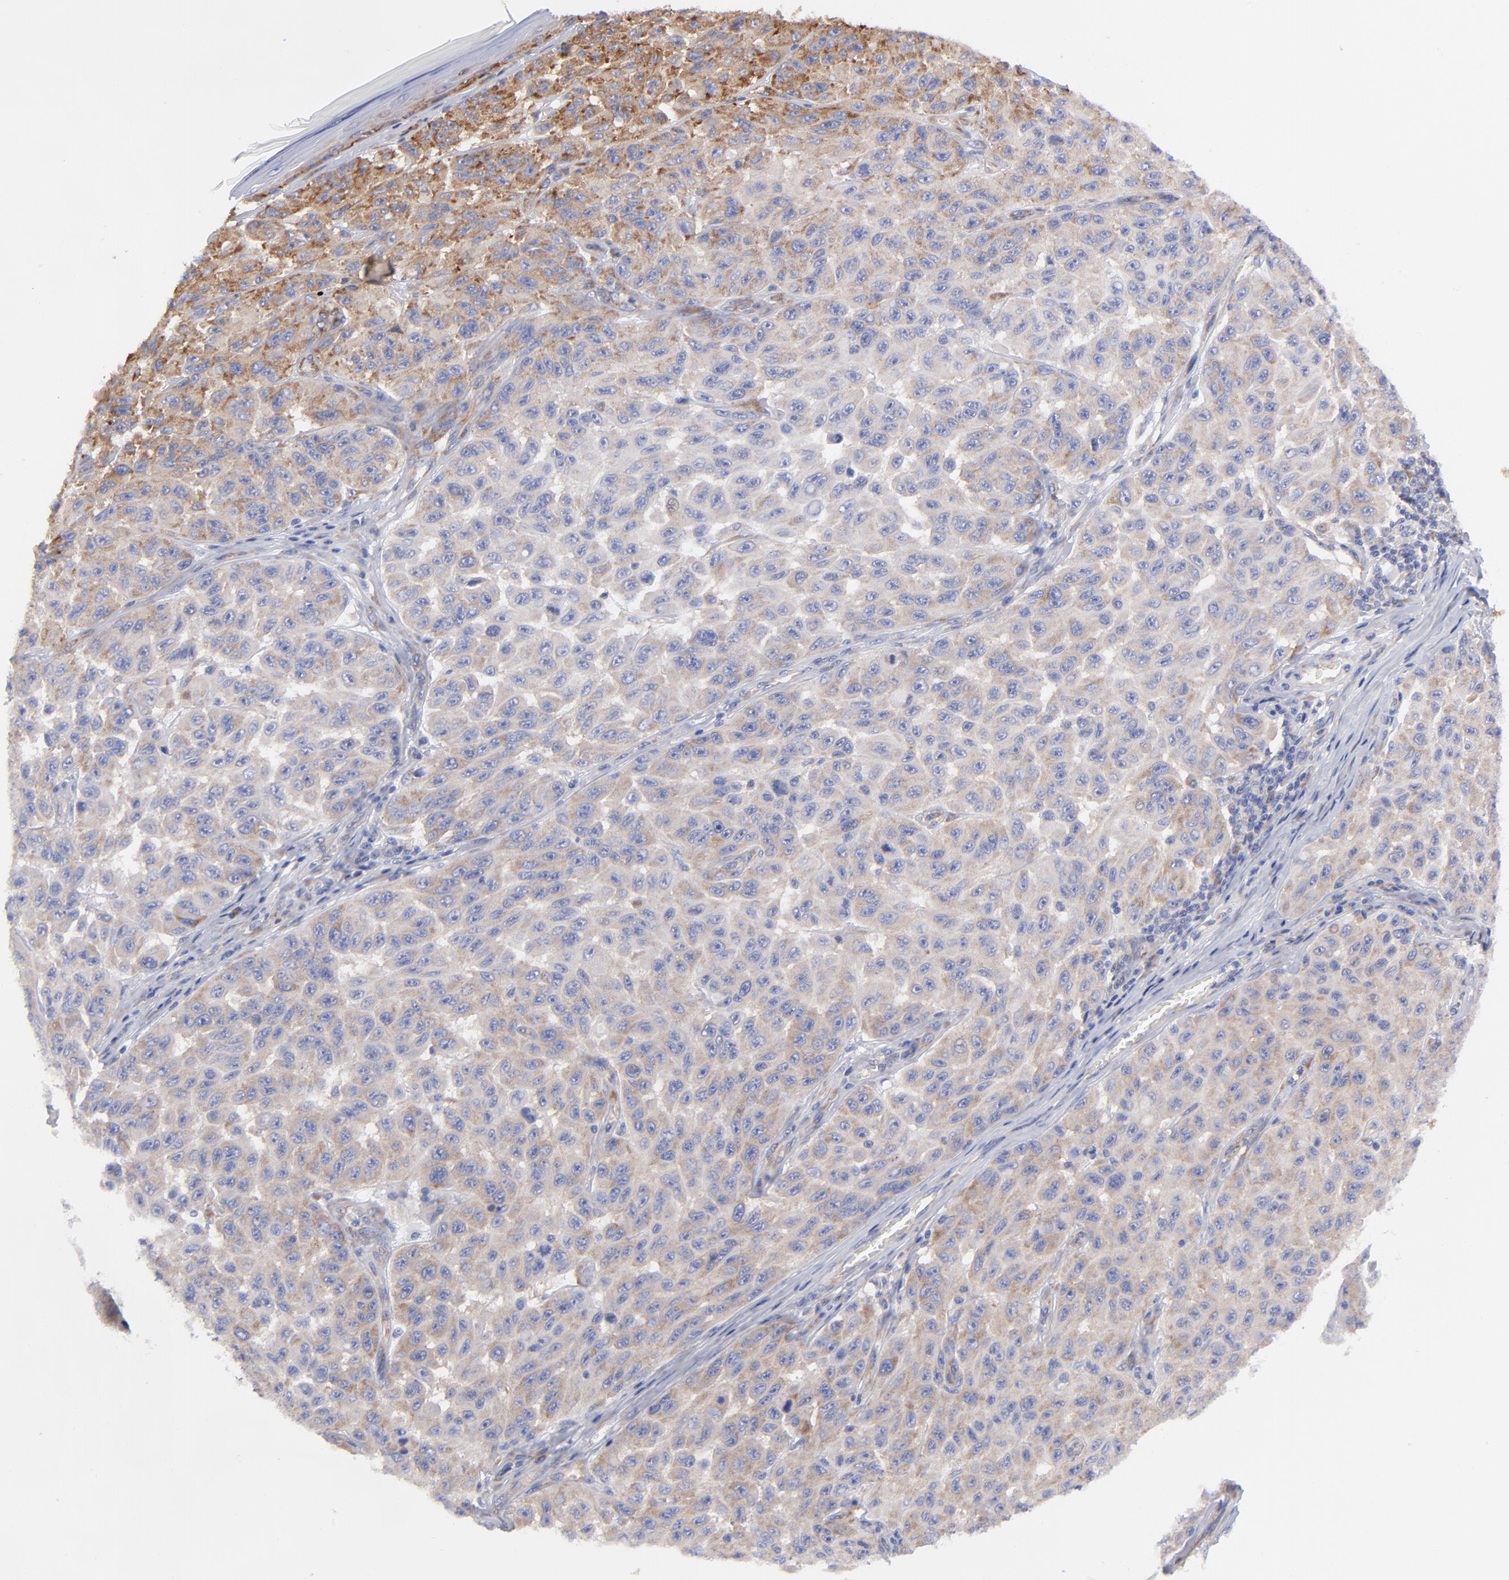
{"staining": {"intensity": "moderate", "quantity": ">75%", "location": "cytoplasmic/membranous"}, "tissue": "melanoma", "cell_type": "Tumor cells", "image_type": "cancer", "snomed": [{"axis": "morphology", "description": "Malignant melanoma, NOS"}, {"axis": "topography", "description": "Skin"}], "caption": "Moderate cytoplasmic/membranous positivity is identified in approximately >75% of tumor cells in melanoma. The protein is stained brown, and the nuclei are stained in blue (DAB IHC with brightfield microscopy, high magnification).", "gene": "EIF2AK2", "patient": {"sex": "male", "age": 30}}